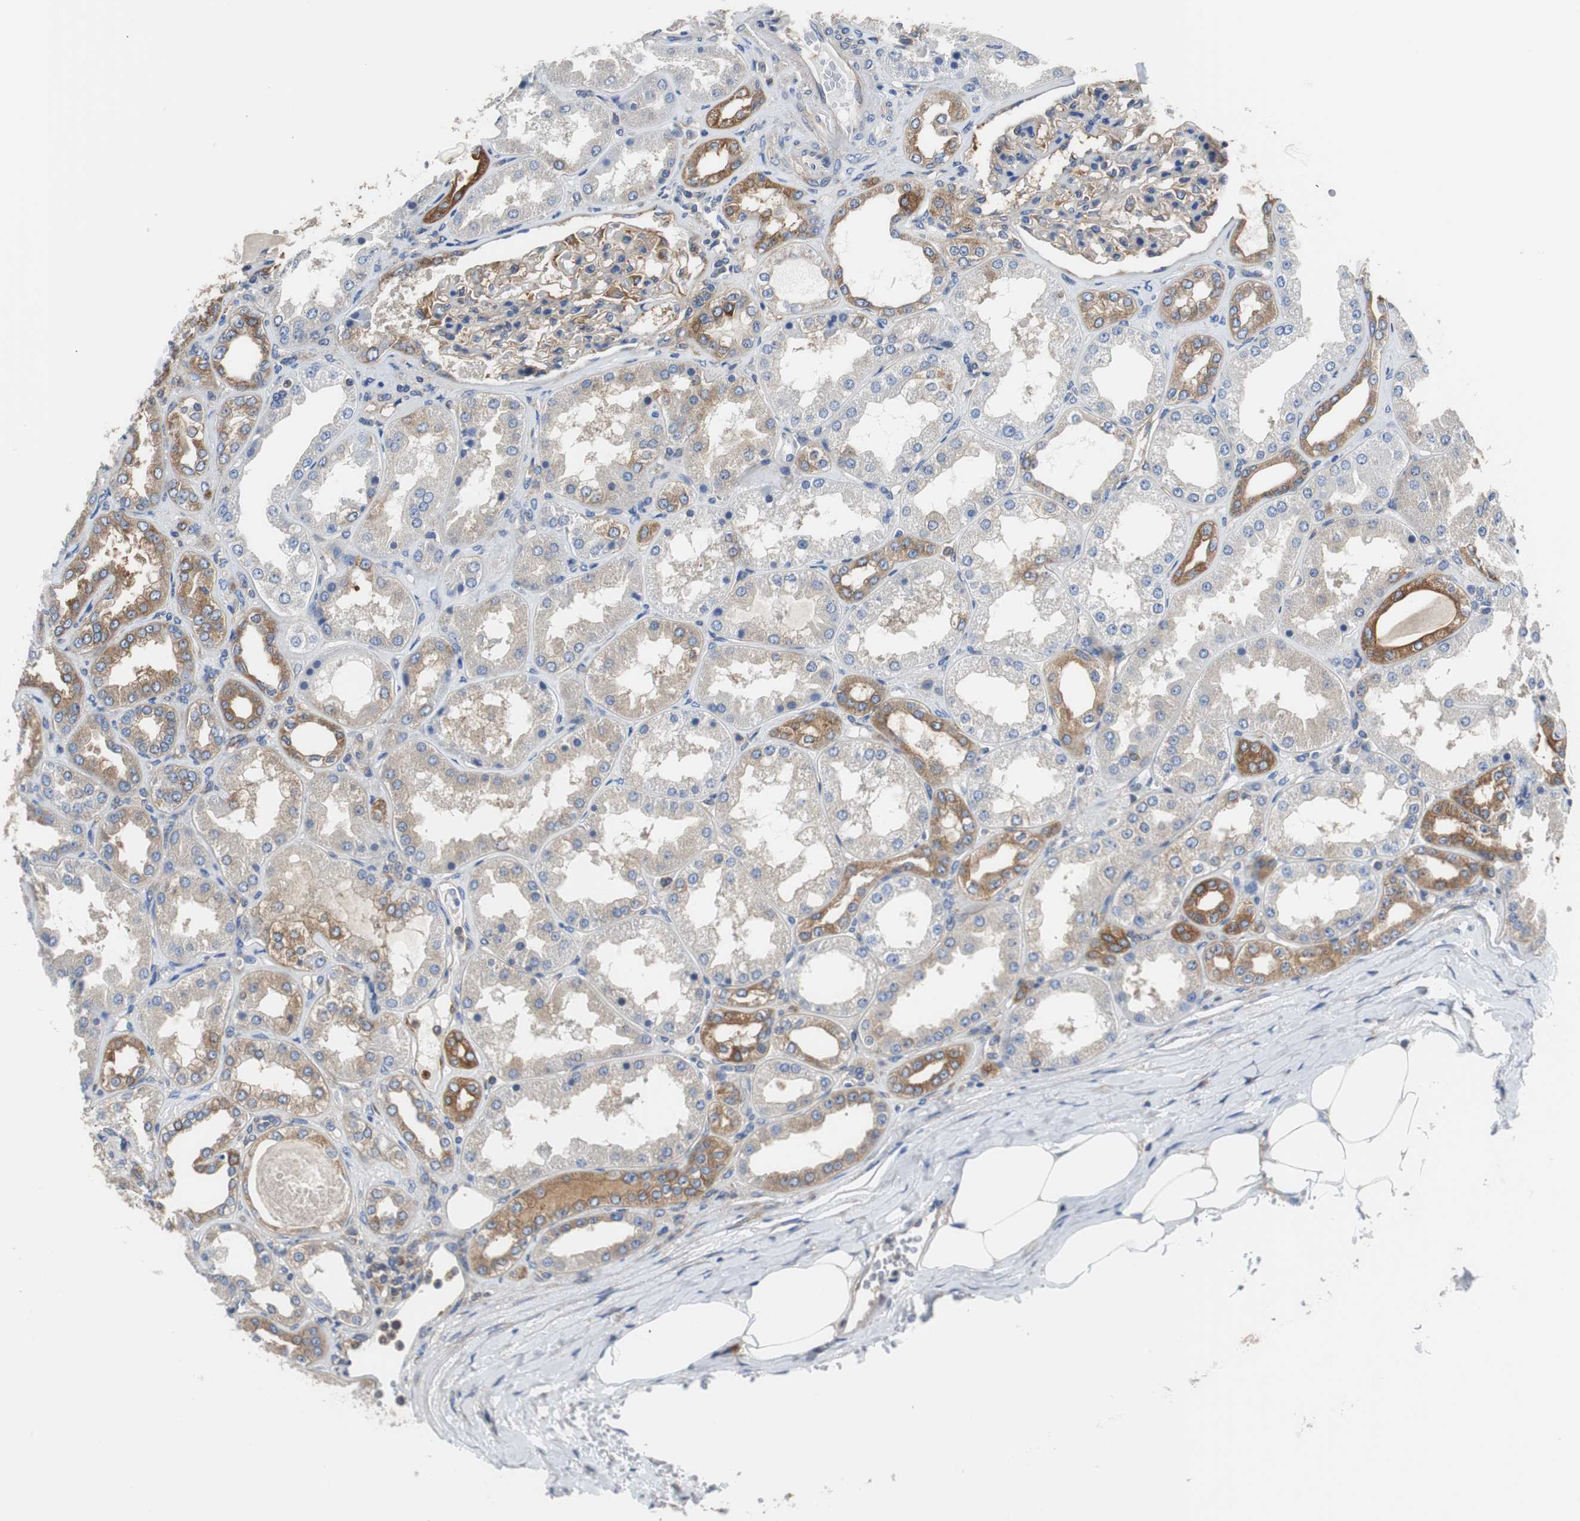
{"staining": {"intensity": "moderate", "quantity": ">75%", "location": "cytoplasmic/membranous"}, "tissue": "kidney", "cell_type": "Cells in glomeruli", "image_type": "normal", "snomed": [{"axis": "morphology", "description": "Normal tissue, NOS"}, {"axis": "topography", "description": "Kidney"}], "caption": "Immunohistochemistry micrograph of benign kidney: human kidney stained using IHC reveals medium levels of moderate protein expression localized specifically in the cytoplasmic/membranous of cells in glomeruli, appearing as a cytoplasmic/membranous brown color.", "gene": "BRAF", "patient": {"sex": "female", "age": 56}}